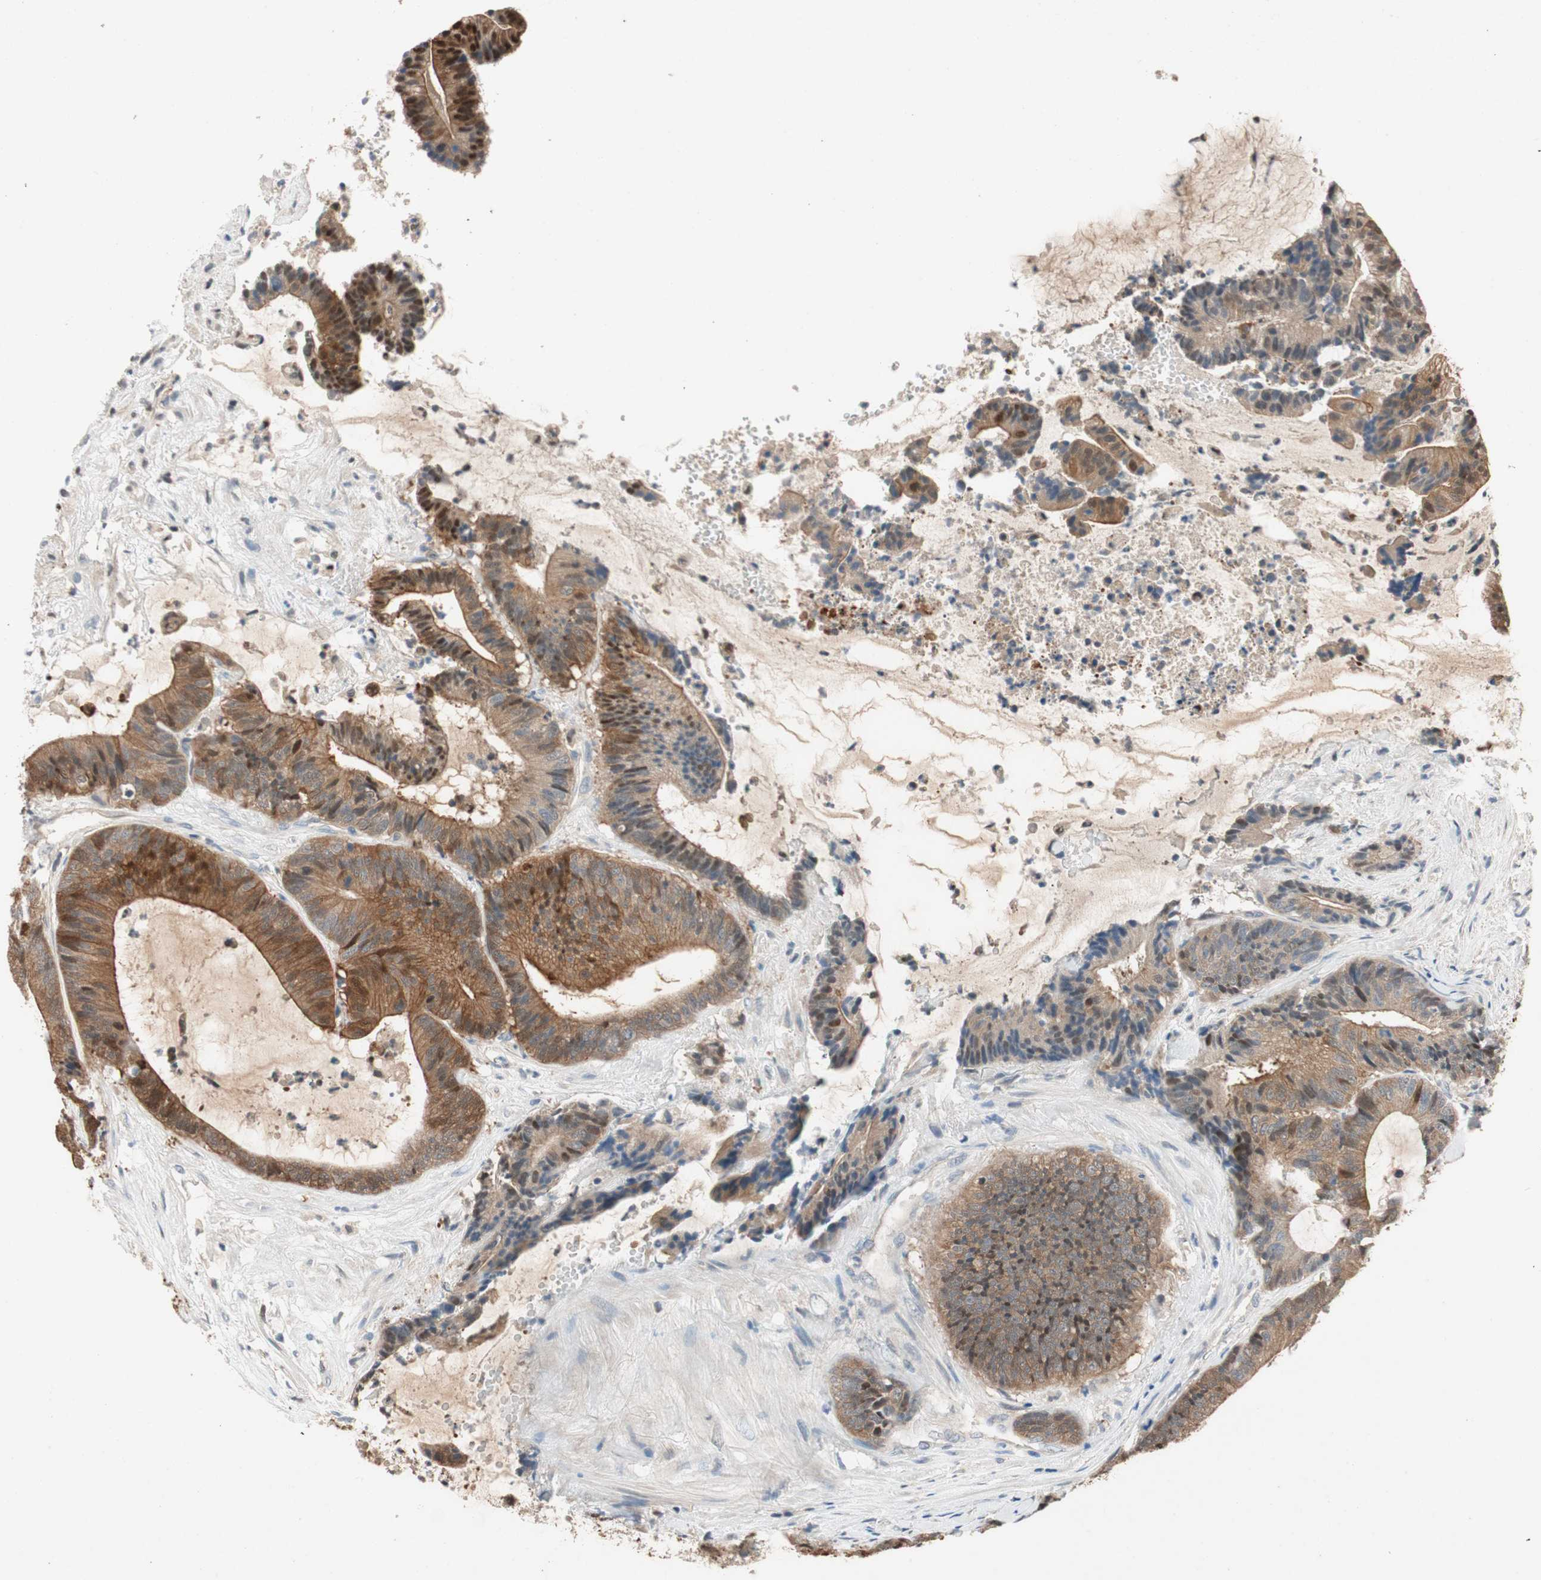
{"staining": {"intensity": "moderate", "quantity": "25%-75%", "location": "cytoplasmic/membranous,nuclear"}, "tissue": "colorectal cancer", "cell_type": "Tumor cells", "image_type": "cancer", "snomed": [{"axis": "morphology", "description": "Adenocarcinoma, NOS"}, {"axis": "topography", "description": "Colon"}], "caption": "IHC of human colorectal adenocarcinoma reveals medium levels of moderate cytoplasmic/membranous and nuclear positivity in about 25%-75% of tumor cells.", "gene": "SERPINB5", "patient": {"sex": "female", "age": 84}}